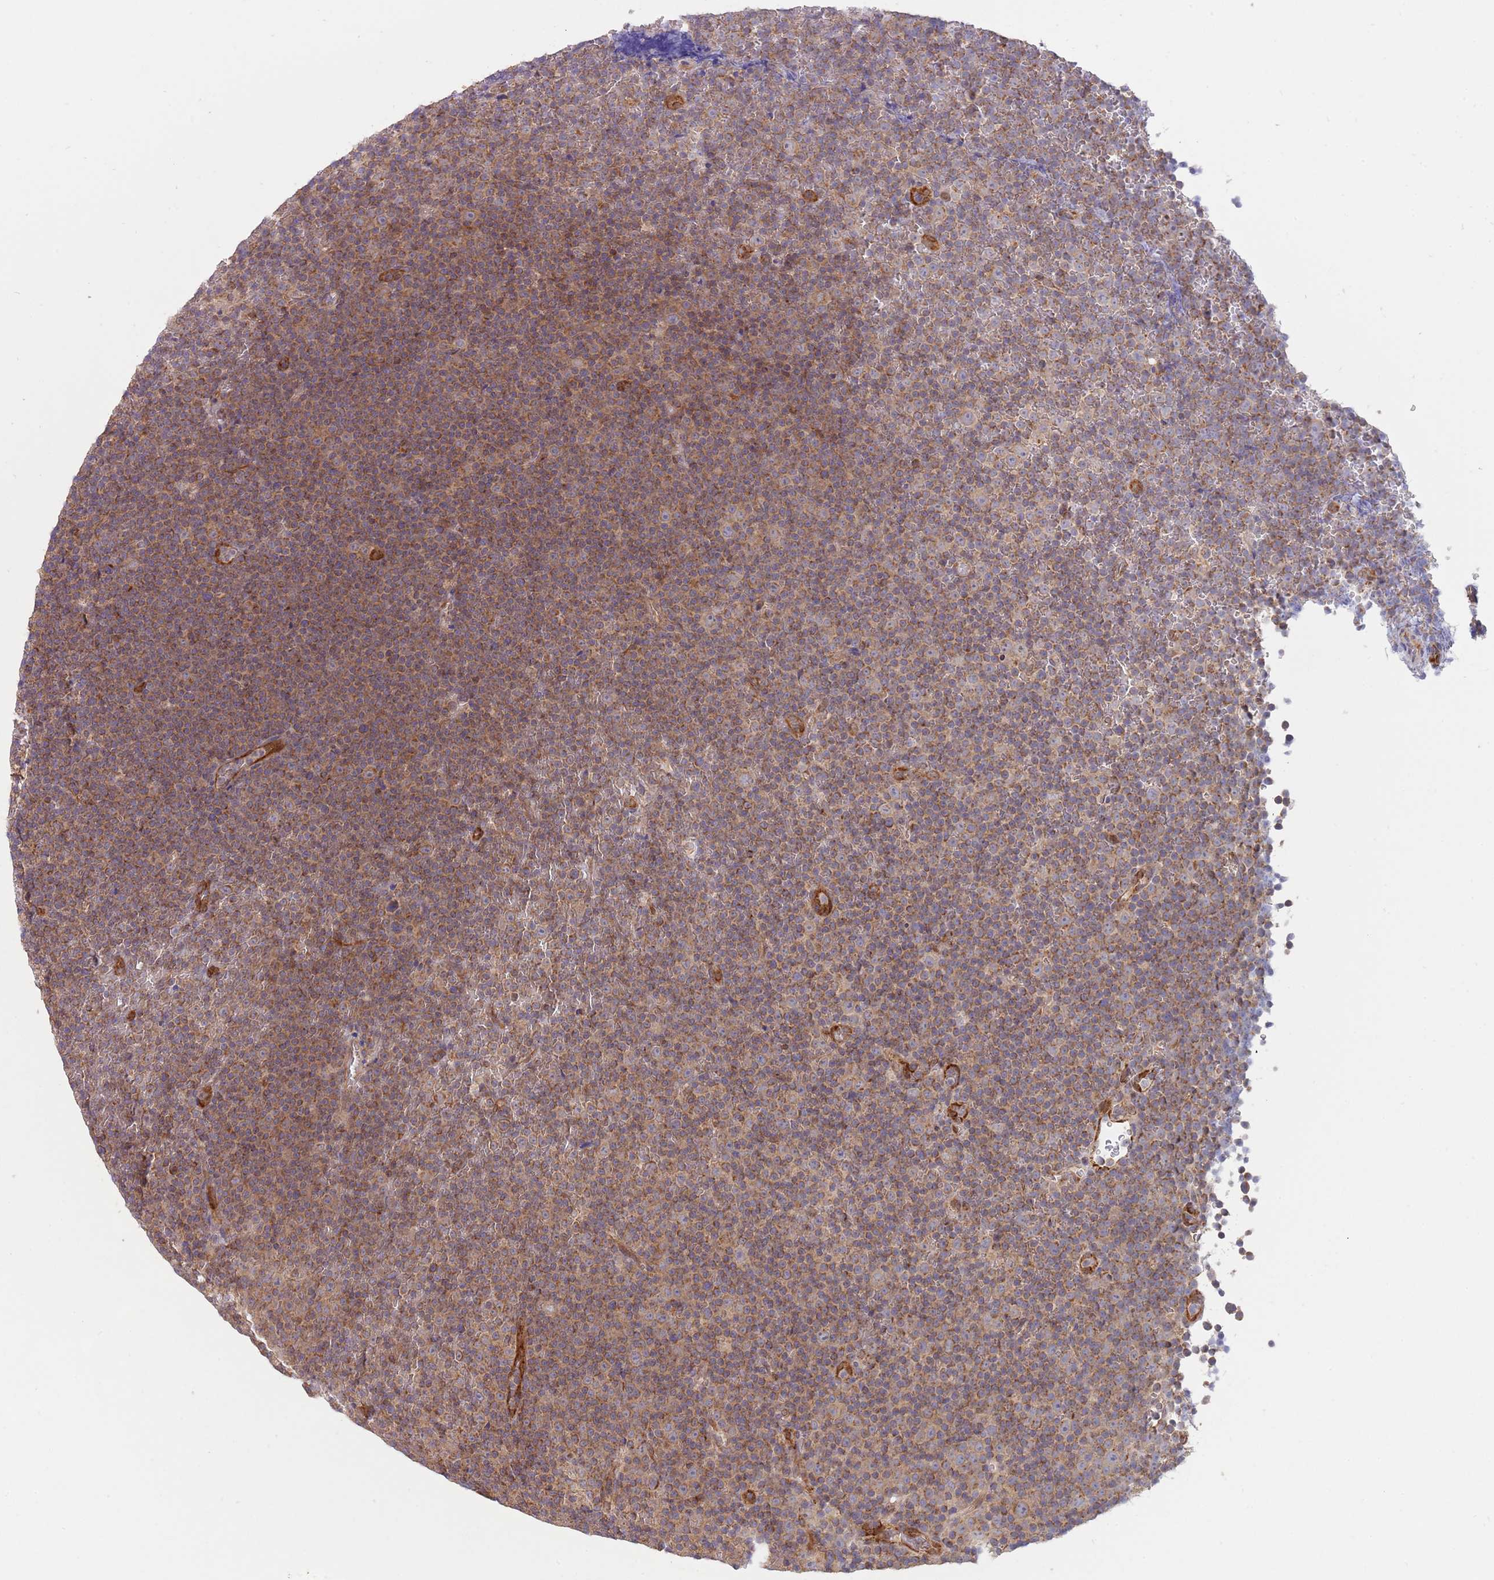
{"staining": {"intensity": "moderate", "quantity": "25%-75%", "location": "cytoplasmic/membranous"}, "tissue": "lymphoma", "cell_type": "Tumor cells", "image_type": "cancer", "snomed": [{"axis": "morphology", "description": "Malignant lymphoma, non-Hodgkin's type, Low grade"}, {"axis": "topography", "description": "Lymph node"}], "caption": "This photomicrograph demonstrates immunohistochemistry staining of malignant lymphoma, non-Hodgkin's type (low-grade), with medium moderate cytoplasmic/membranous staining in about 25%-75% of tumor cells.", "gene": "GUK1", "patient": {"sex": "female", "age": 67}}